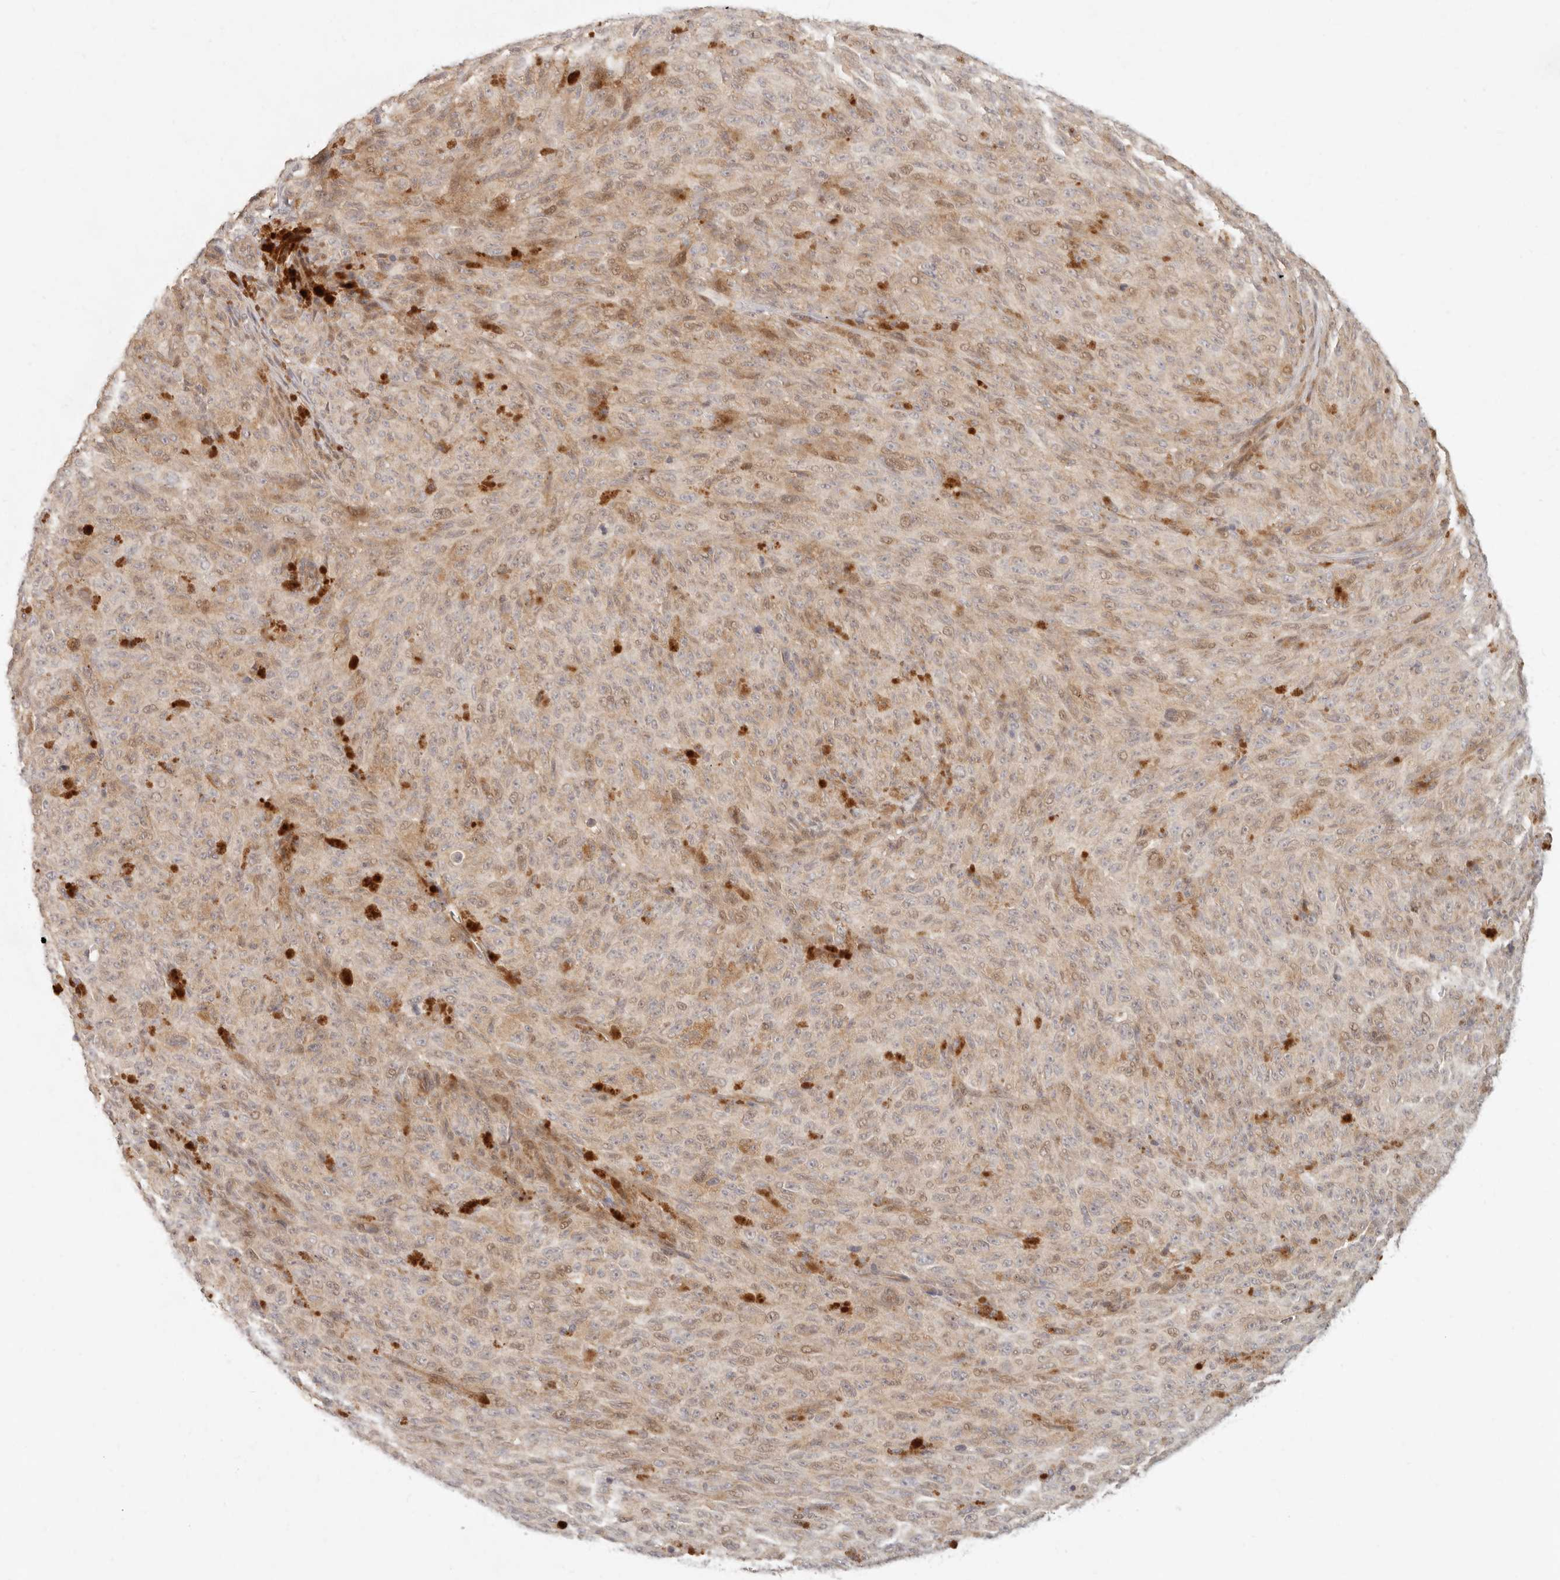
{"staining": {"intensity": "weak", "quantity": "25%-75%", "location": "cytoplasmic/membranous,nuclear"}, "tissue": "melanoma", "cell_type": "Tumor cells", "image_type": "cancer", "snomed": [{"axis": "morphology", "description": "Malignant melanoma, NOS"}, {"axis": "topography", "description": "Skin"}], "caption": "A high-resolution image shows IHC staining of melanoma, which reveals weak cytoplasmic/membranous and nuclear positivity in about 25%-75% of tumor cells.", "gene": "PPP1R3B", "patient": {"sex": "female", "age": 82}}